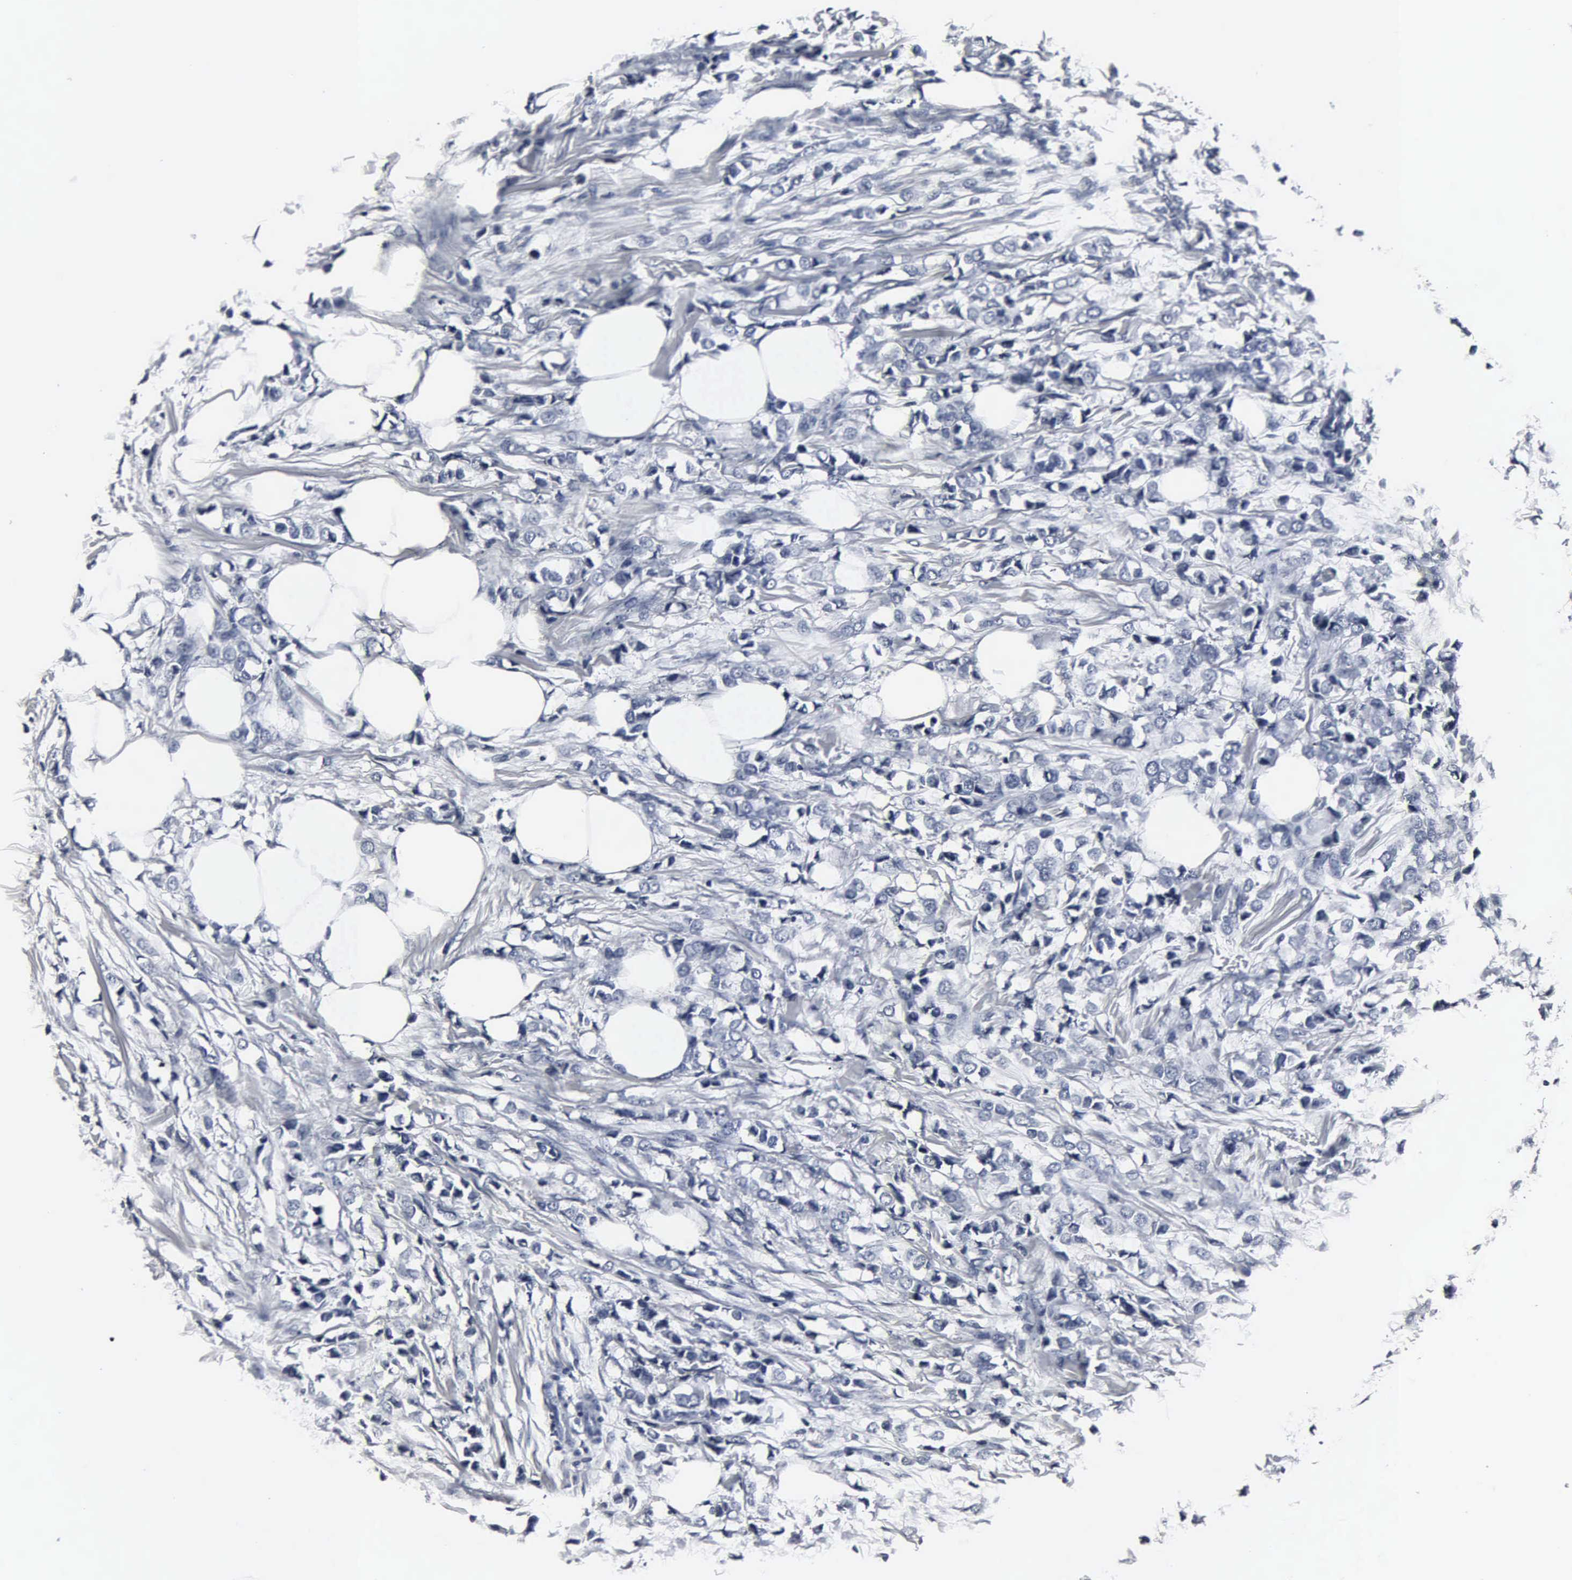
{"staining": {"intensity": "negative", "quantity": "none", "location": "none"}, "tissue": "breast cancer", "cell_type": "Tumor cells", "image_type": "cancer", "snomed": [{"axis": "morphology", "description": "Lobular carcinoma"}, {"axis": "topography", "description": "Breast"}], "caption": "Breast lobular carcinoma was stained to show a protein in brown. There is no significant positivity in tumor cells.", "gene": "DGCR2", "patient": {"sex": "female", "age": 51}}